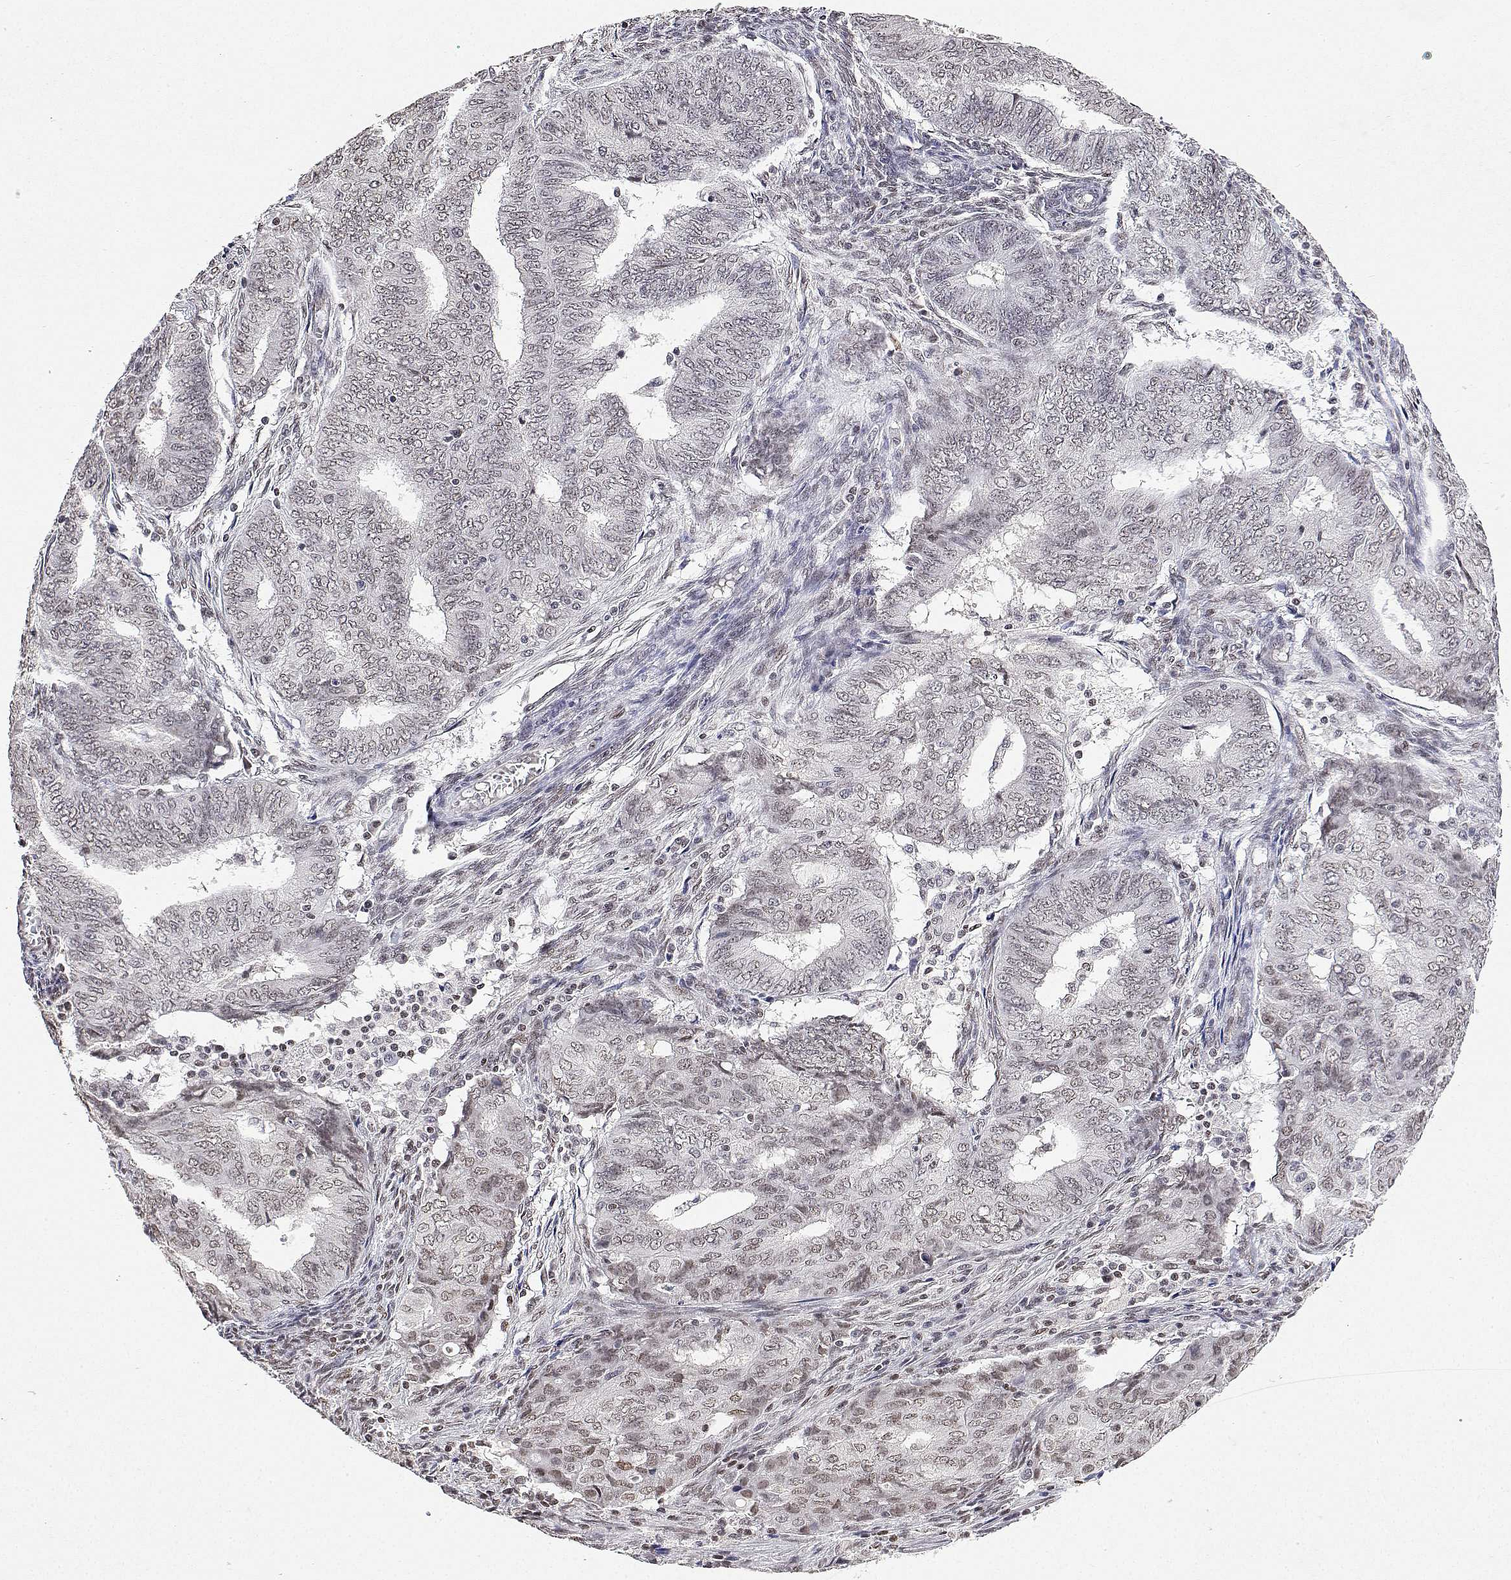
{"staining": {"intensity": "weak", "quantity": "25%-75%", "location": "nuclear"}, "tissue": "endometrial cancer", "cell_type": "Tumor cells", "image_type": "cancer", "snomed": [{"axis": "morphology", "description": "Adenocarcinoma, NOS"}, {"axis": "topography", "description": "Endometrium"}], "caption": "A brown stain labels weak nuclear expression of a protein in human endometrial cancer tumor cells. (DAB (3,3'-diaminobenzidine) IHC with brightfield microscopy, high magnification).", "gene": "XPC", "patient": {"sex": "female", "age": 62}}